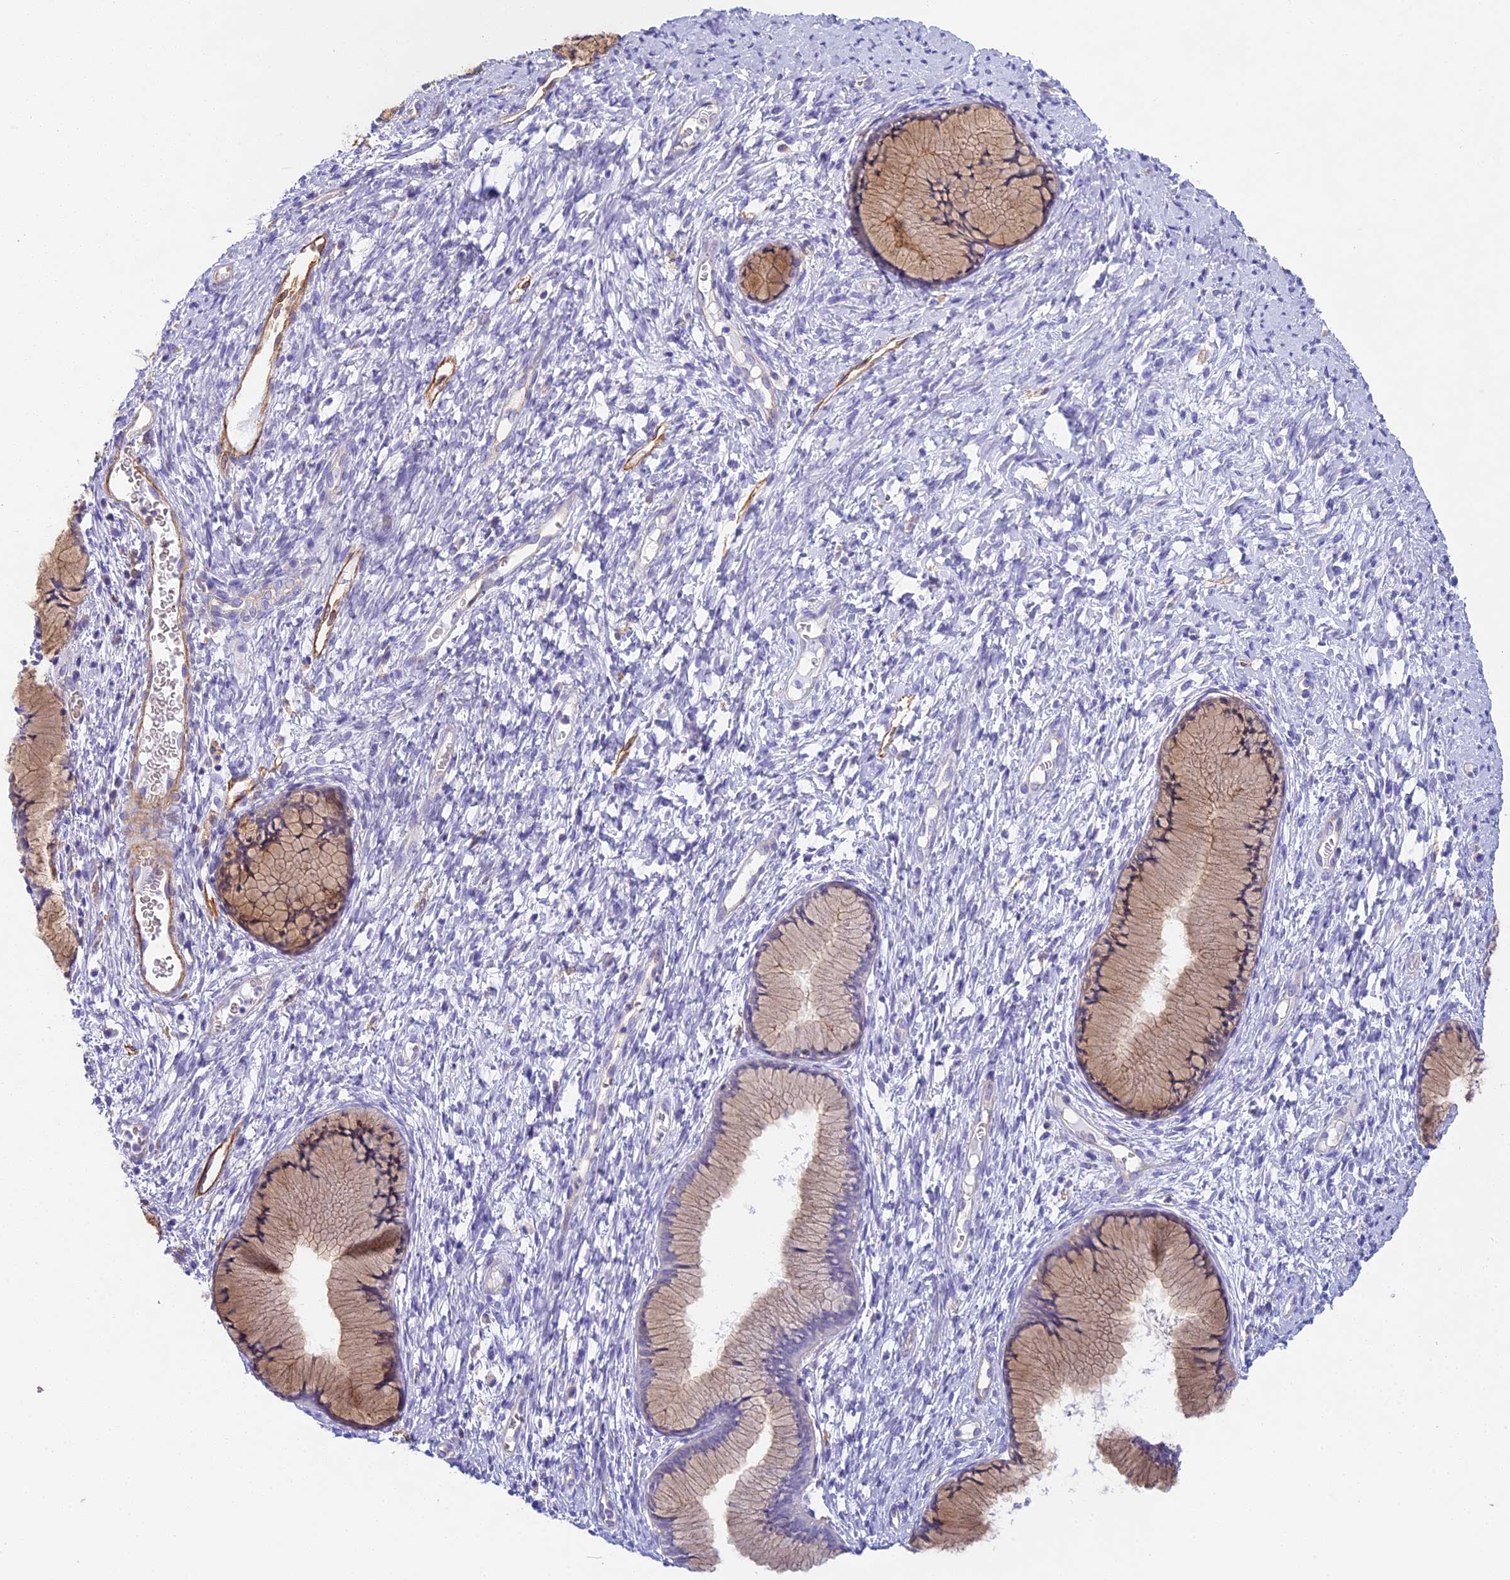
{"staining": {"intensity": "weak", "quantity": ">75%", "location": "cytoplasmic/membranous"}, "tissue": "cervix", "cell_type": "Glandular cells", "image_type": "normal", "snomed": [{"axis": "morphology", "description": "Normal tissue, NOS"}, {"axis": "topography", "description": "Cervix"}], "caption": "This is a micrograph of immunohistochemistry (IHC) staining of normal cervix, which shows weak expression in the cytoplasmic/membranous of glandular cells.", "gene": "HOMER3", "patient": {"sex": "female", "age": 42}}